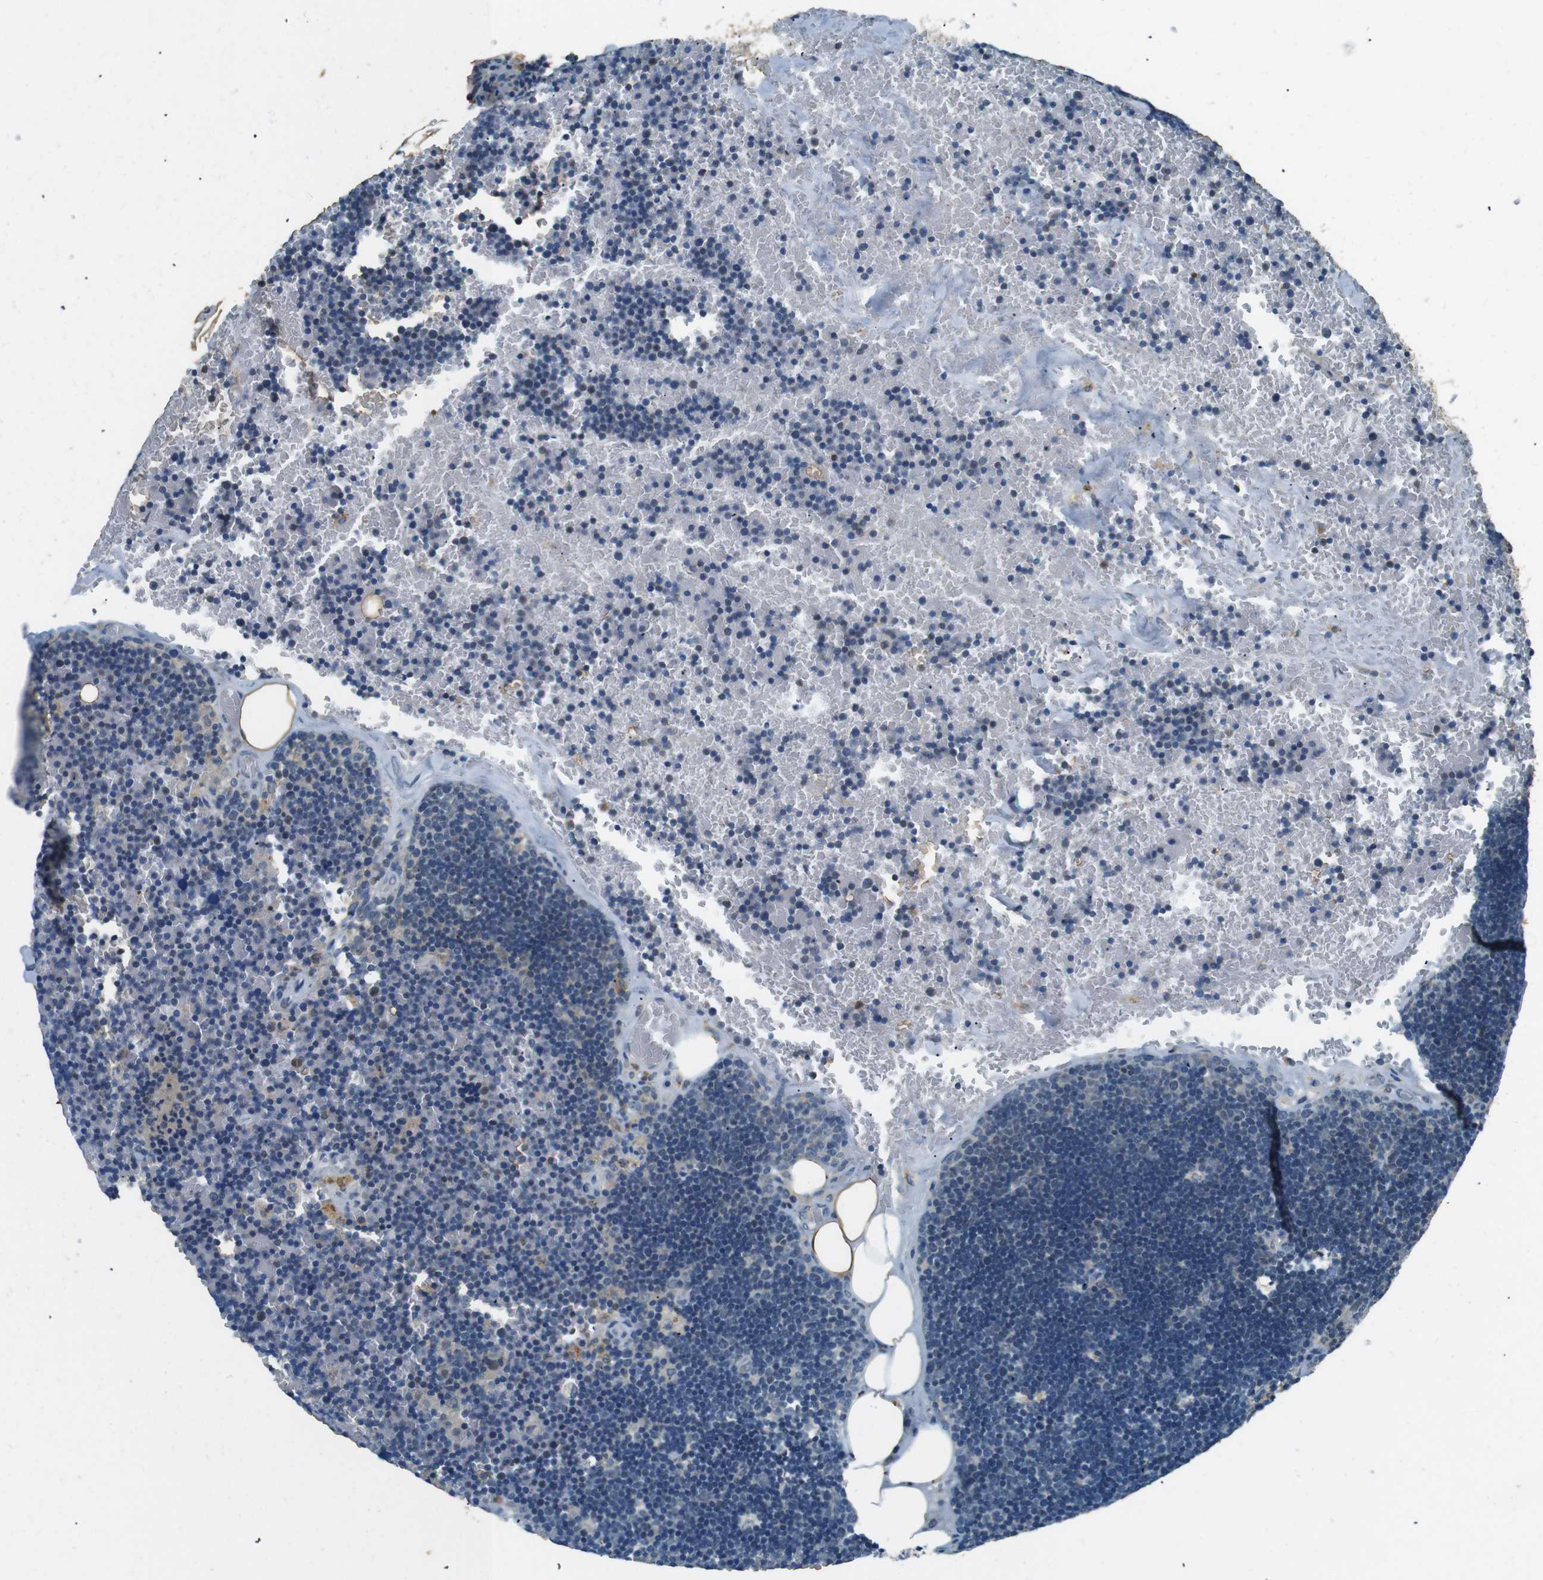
{"staining": {"intensity": "negative", "quantity": "none", "location": "none"}, "tissue": "lymph node", "cell_type": "Germinal center cells", "image_type": "normal", "snomed": [{"axis": "morphology", "description": "Normal tissue, NOS"}, {"axis": "topography", "description": "Lymph node"}], "caption": "This is a photomicrograph of IHC staining of unremarkable lymph node, which shows no expression in germinal center cells.", "gene": "MAGI2", "patient": {"sex": "male", "age": 33}}